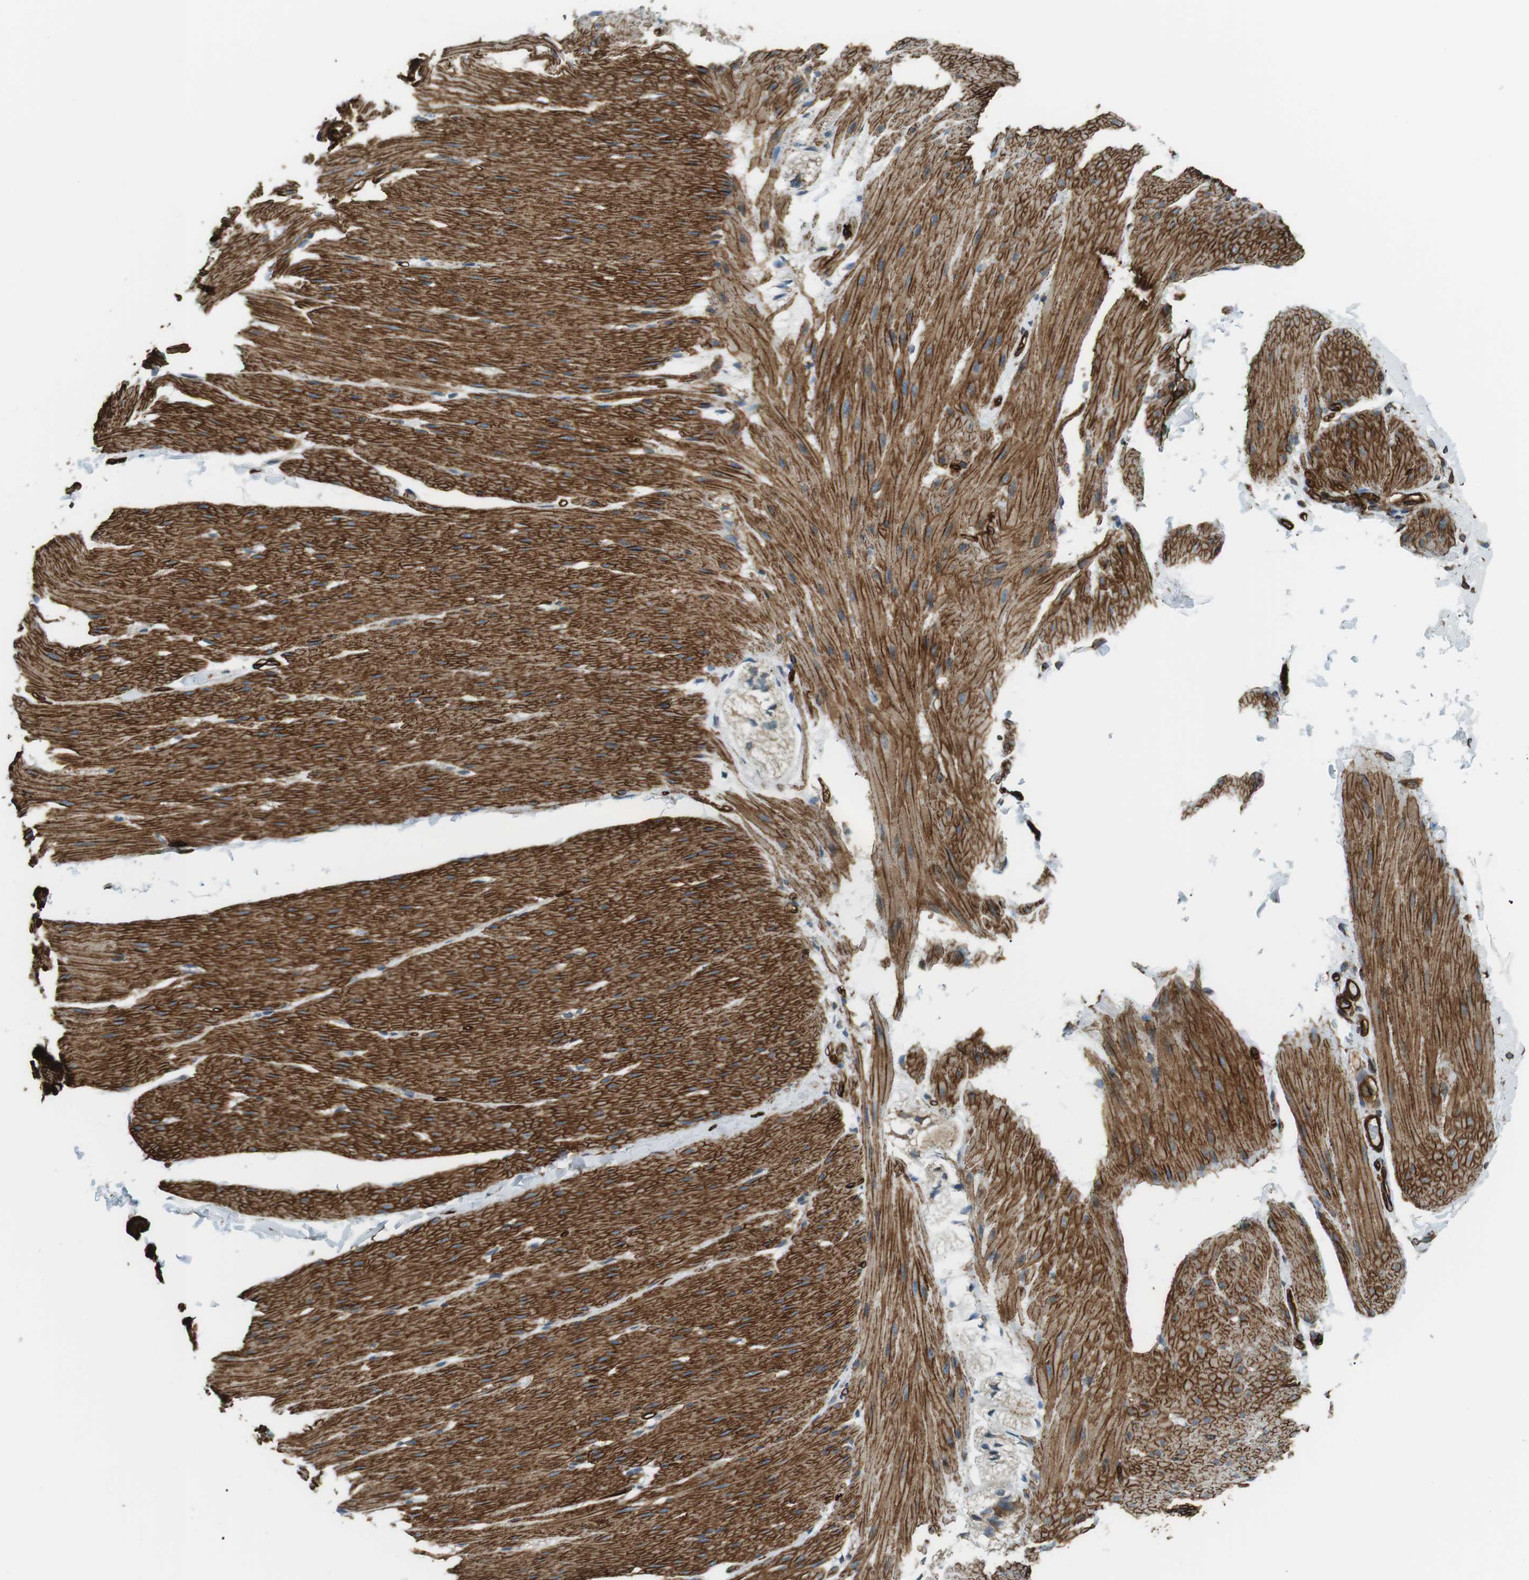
{"staining": {"intensity": "strong", "quantity": ">75%", "location": "cytoplasmic/membranous"}, "tissue": "smooth muscle", "cell_type": "Smooth muscle cells", "image_type": "normal", "snomed": [{"axis": "morphology", "description": "Normal tissue, NOS"}, {"axis": "topography", "description": "Smooth muscle"}, {"axis": "topography", "description": "Colon"}], "caption": "Smooth muscle cells exhibit high levels of strong cytoplasmic/membranous expression in approximately >75% of cells in unremarkable smooth muscle.", "gene": "ODR4", "patient": {"sex": "male", "age": 67}}